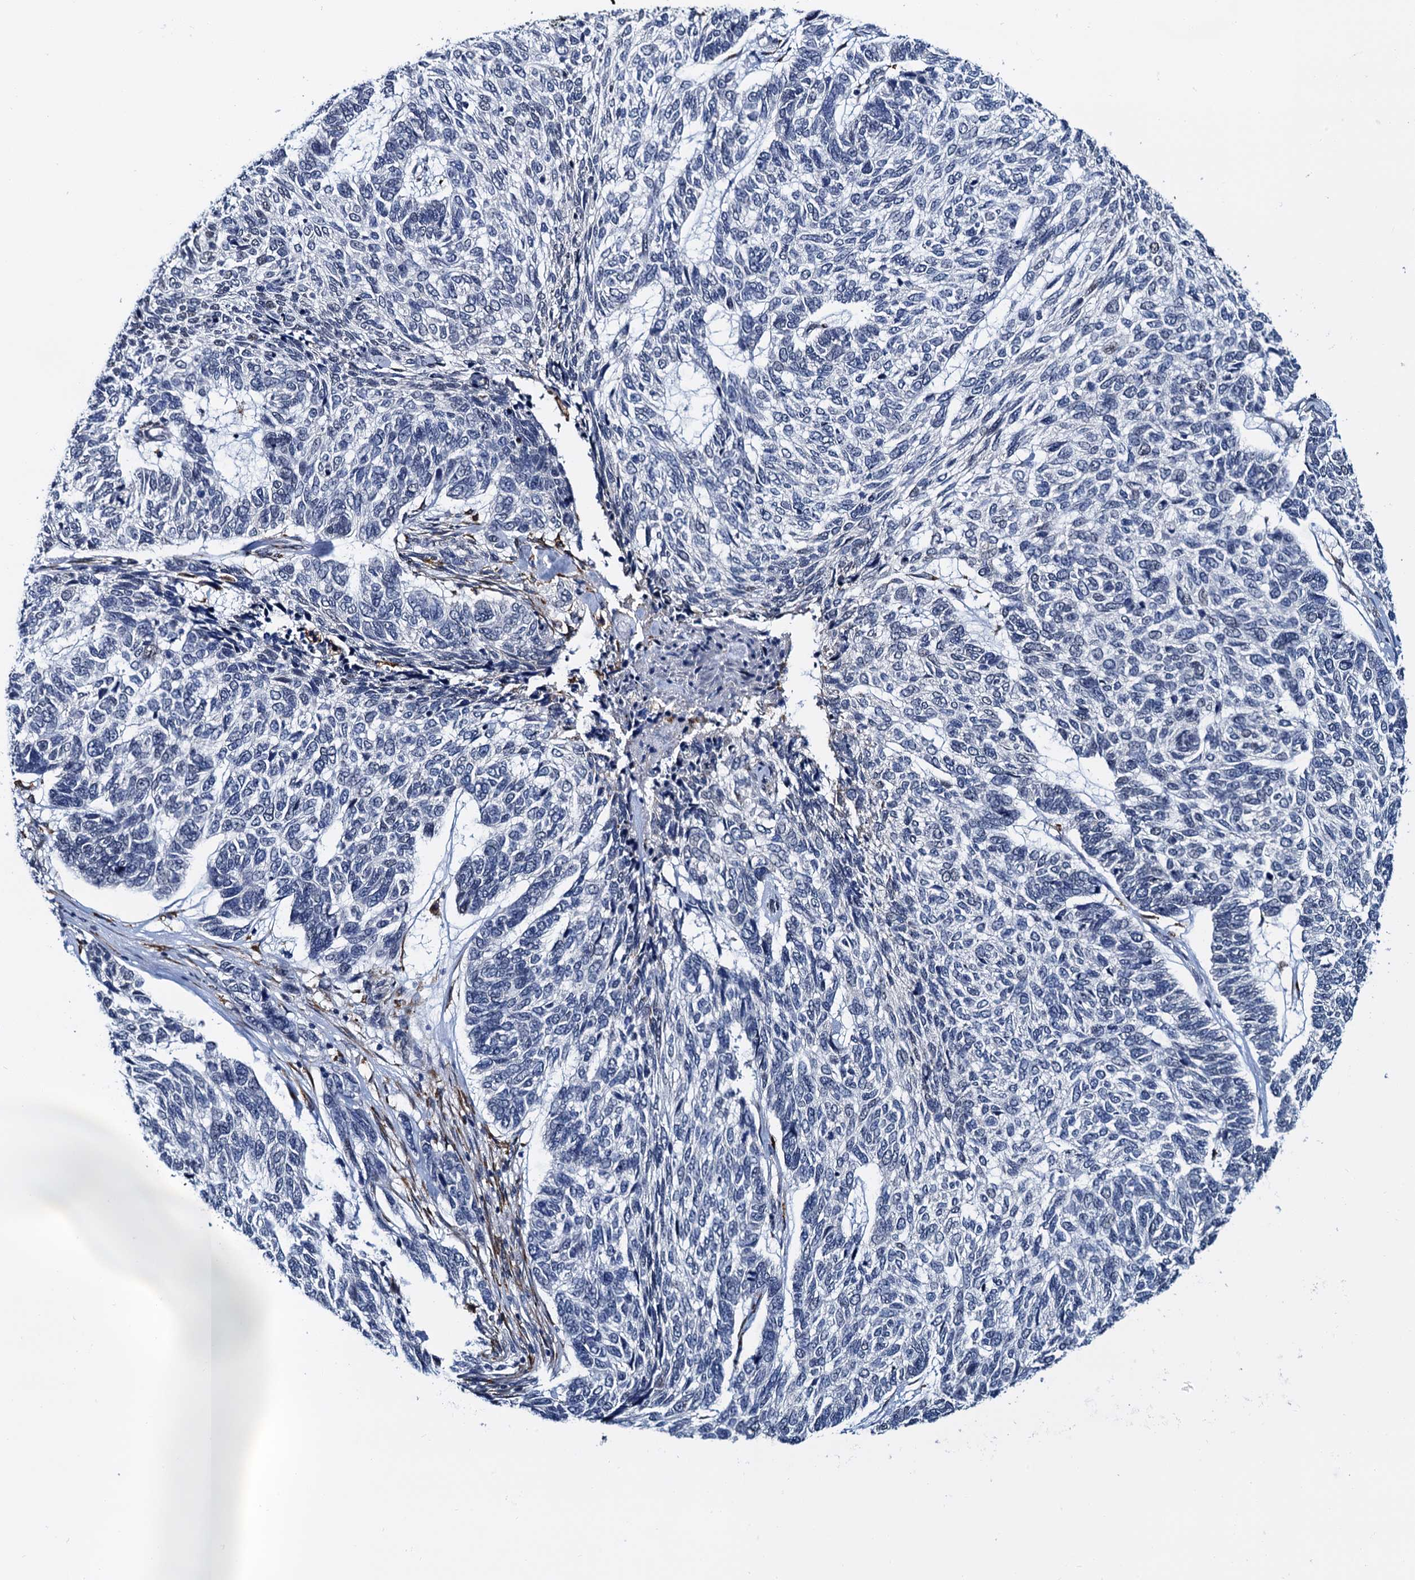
{"staining": {"intensity": "negative", "quantity": "none", "location": "none"}, "tissue": "skin cancer", "cell_type": "Tumor cells", "image_type": "cancer", "snomed": [{"axis": "morphology", "description": "Basal cell carcinoma"}, {"axis": "topography", "description": "Skin"}], "caption": "High power microscopy micrograph of an immunohistochemistry micrograph of basal cell carcinoma (skin), revealing no significant expression in tumor cells. (DAB immunohistochemistry visualized using brightfield microscopy, high magnification).", "gene": "SLC7A10", "patient": {"sex": "female", "age": 65}}